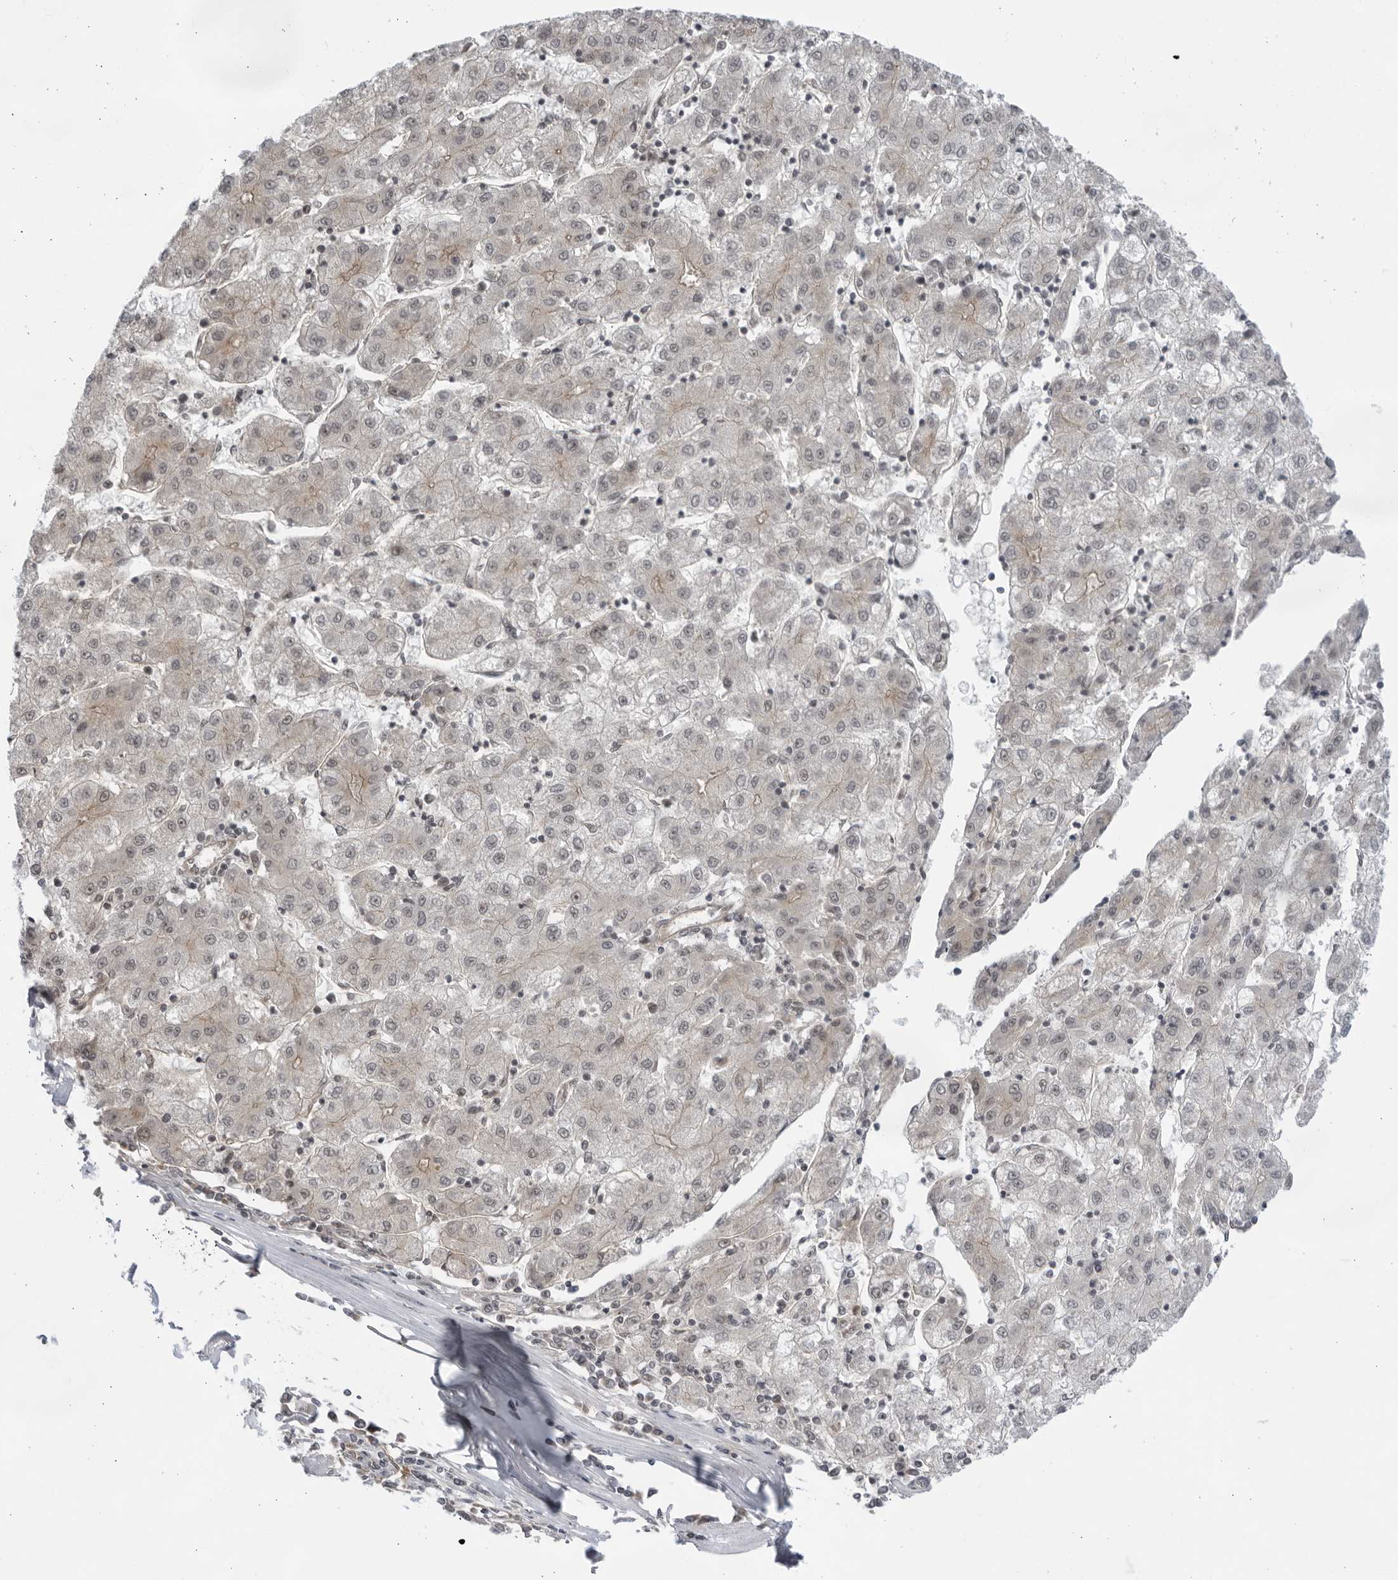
{"staining": {"intensity": "weak", "quantity": "25%-75%", "location": "cytoplasmic/membranous,nuclear"}, "tissue": "liver cancer", "cell_type": "Tumor cells", "image_type": "cancer", "snomed": [{"axis": "morphology", "description": "Carcinoma, Hepatocellular, NOS"}, {"axis": "topography", "description": "Liver"}], "caption": "IHC of human liver hepatocellular carcinoma displays low levels of weak cytoplasmic/membranous and nuclear expression in about 25%-75% of tumor cells. The staining was performed using DAB, with brown indicating positive protein expression. Nuclei are stained blue with hematoxylin.", "gene": "ITGB3BP", "patient": {"sex": "male", "age": 72}}